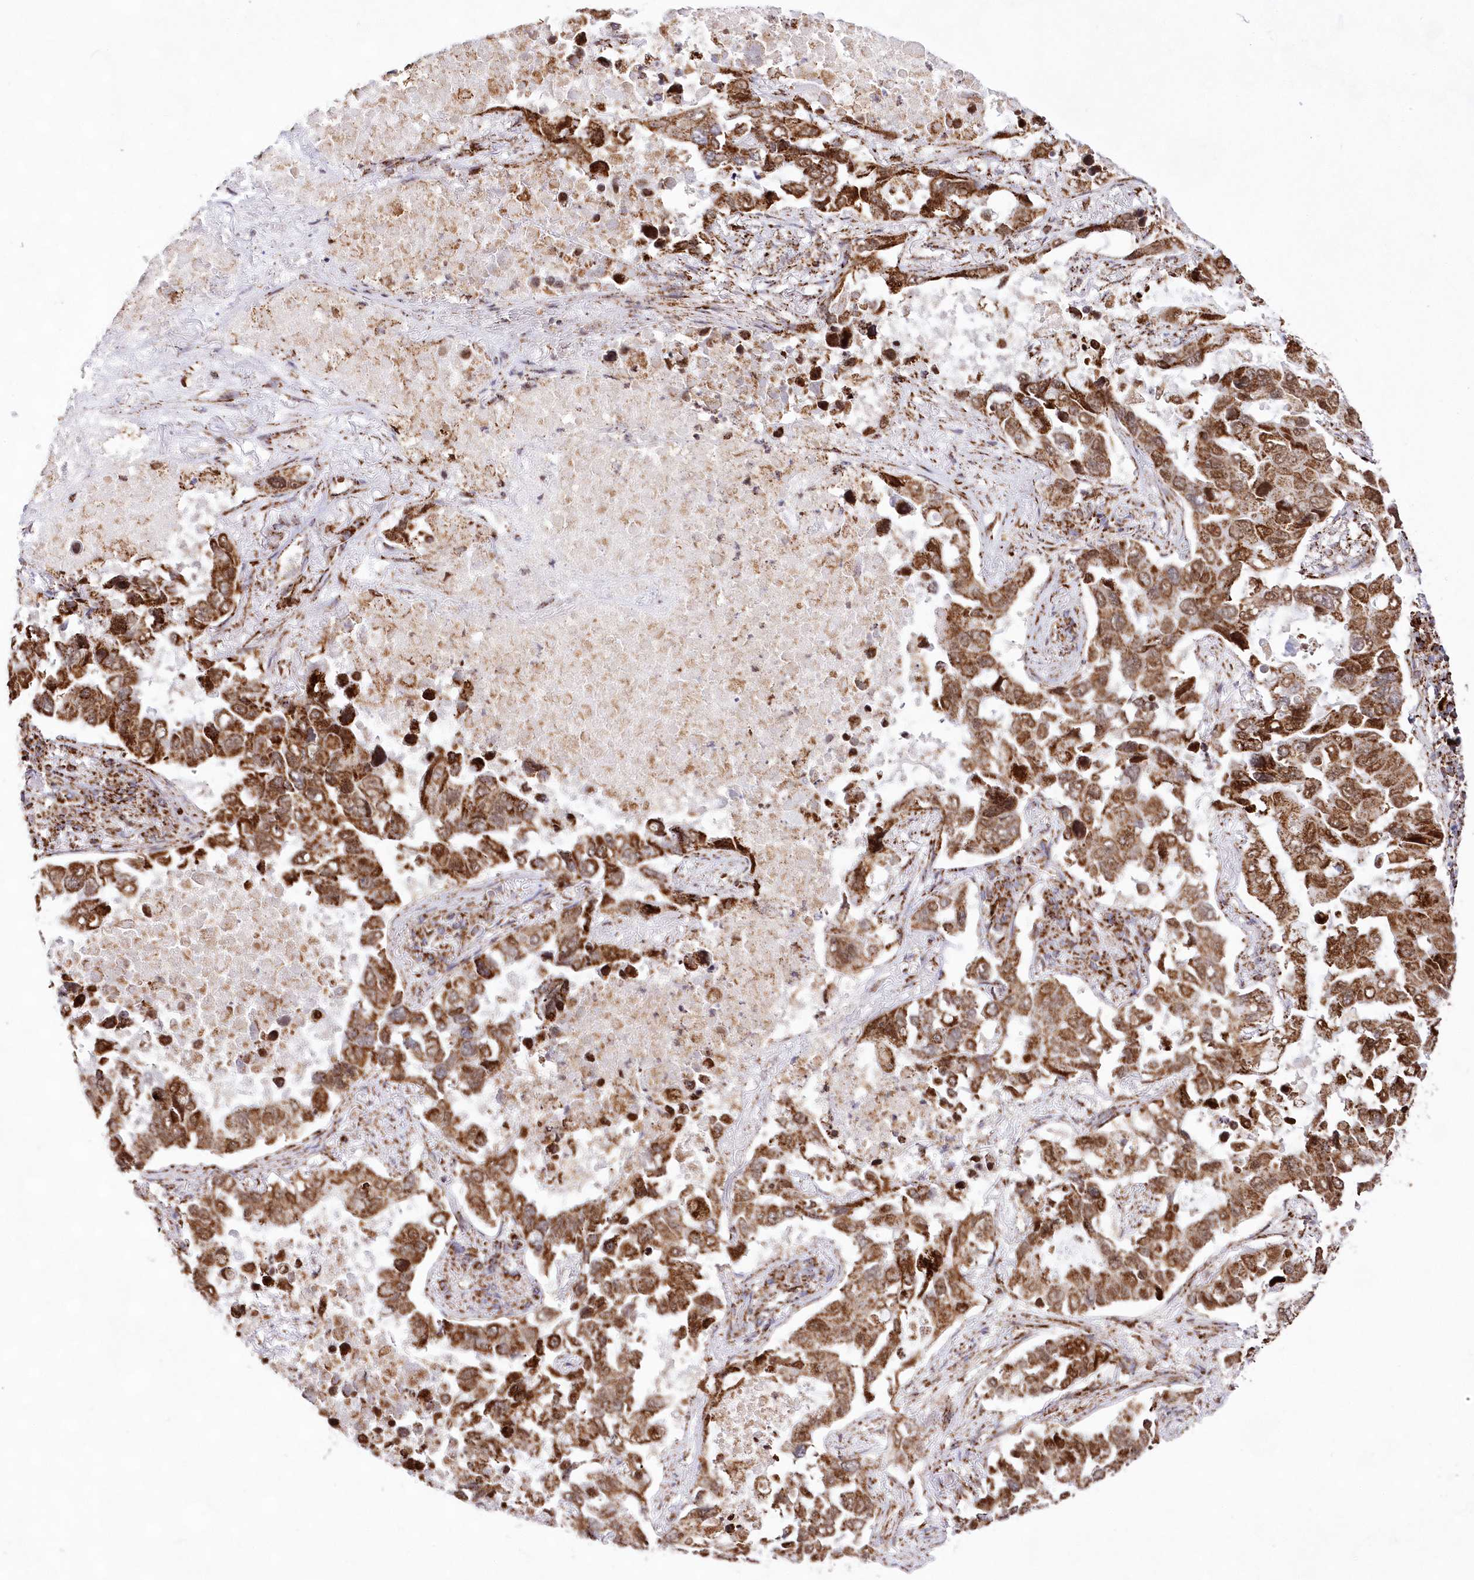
{"staining": {"intensity": "moderate", "quantity": ">75%", "location": "cytoplasmic/membranous"}, "tissue": "lung cancer", "cell_type": "Tumor cells", "image_type": "cancer", "snomed": [{"axis": "morphology", "description": "Adenocarcinoma, NOS"}, {"axis": "topography", "description": "Lung"}], "caption": "Immunohistochemistry of human adenocarcinoma (lung) reveals medium levels of moderate cytoplasmic/membranous positivity in about >75% of tumor cells. (IHC, brightfield microscopy, high magnification).", "gene": "HADHB", "patient": {"sex": "male", "age": 64}}